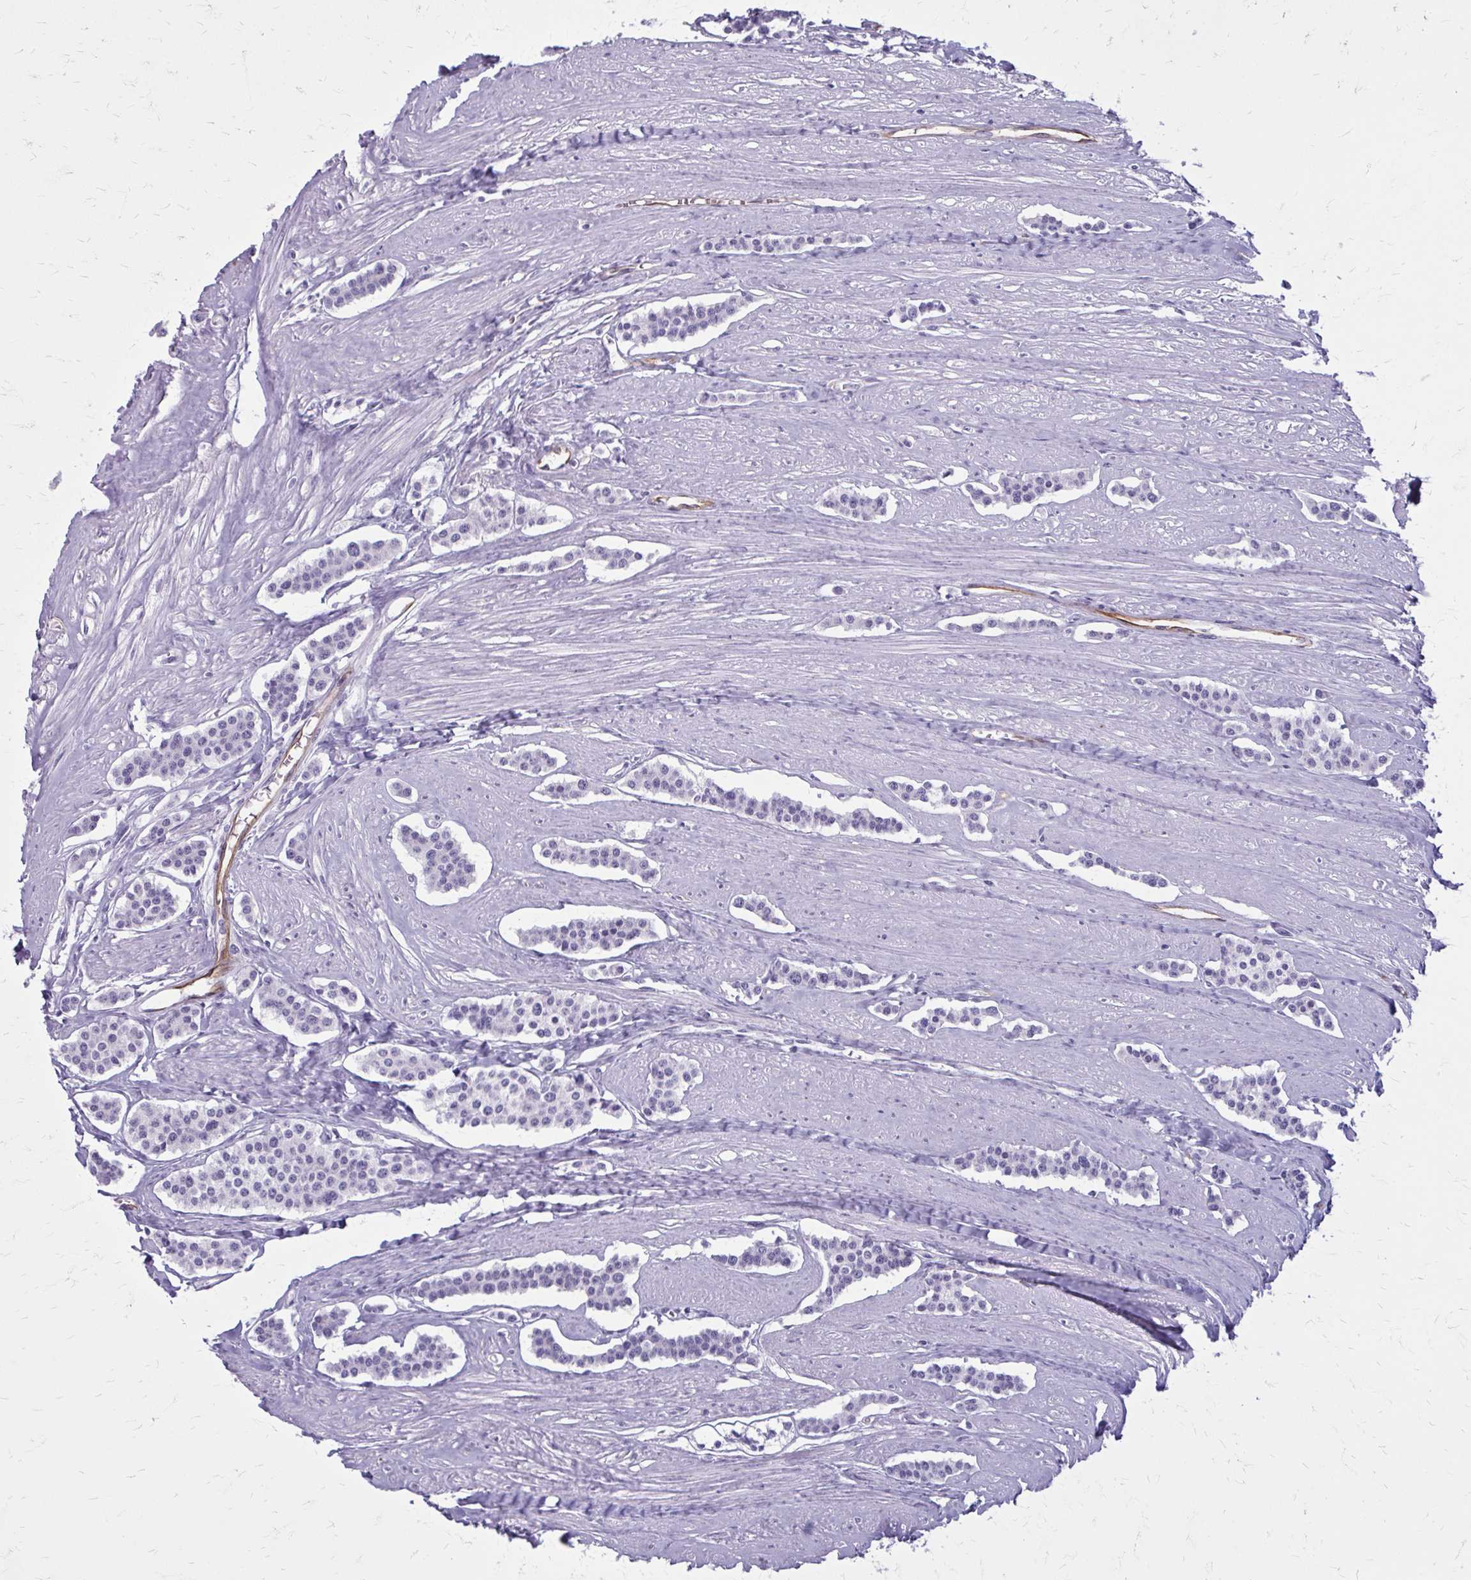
{"staining": {"intensity": "negative", "quantity": "none", "location": "none"}, "tissue": "carcinoid", "cell_type": "Tumor cells", "image_type": "cancer", "snomed": [{"axis": "morphology", "description": "Carcinoid, malignant, NOS"}, {"axis": "topography", "description": "Small intestine"}], "caption": "IHC image of carcinoid stained for a protein (brown), which reveals no expression in tumor cells. The staining is performed using DAB brown chromogen with nuclei counter-stained in using hematoxylin.", "gene": "CASQ2", "patient": {"sex": "male", "age": 60}}